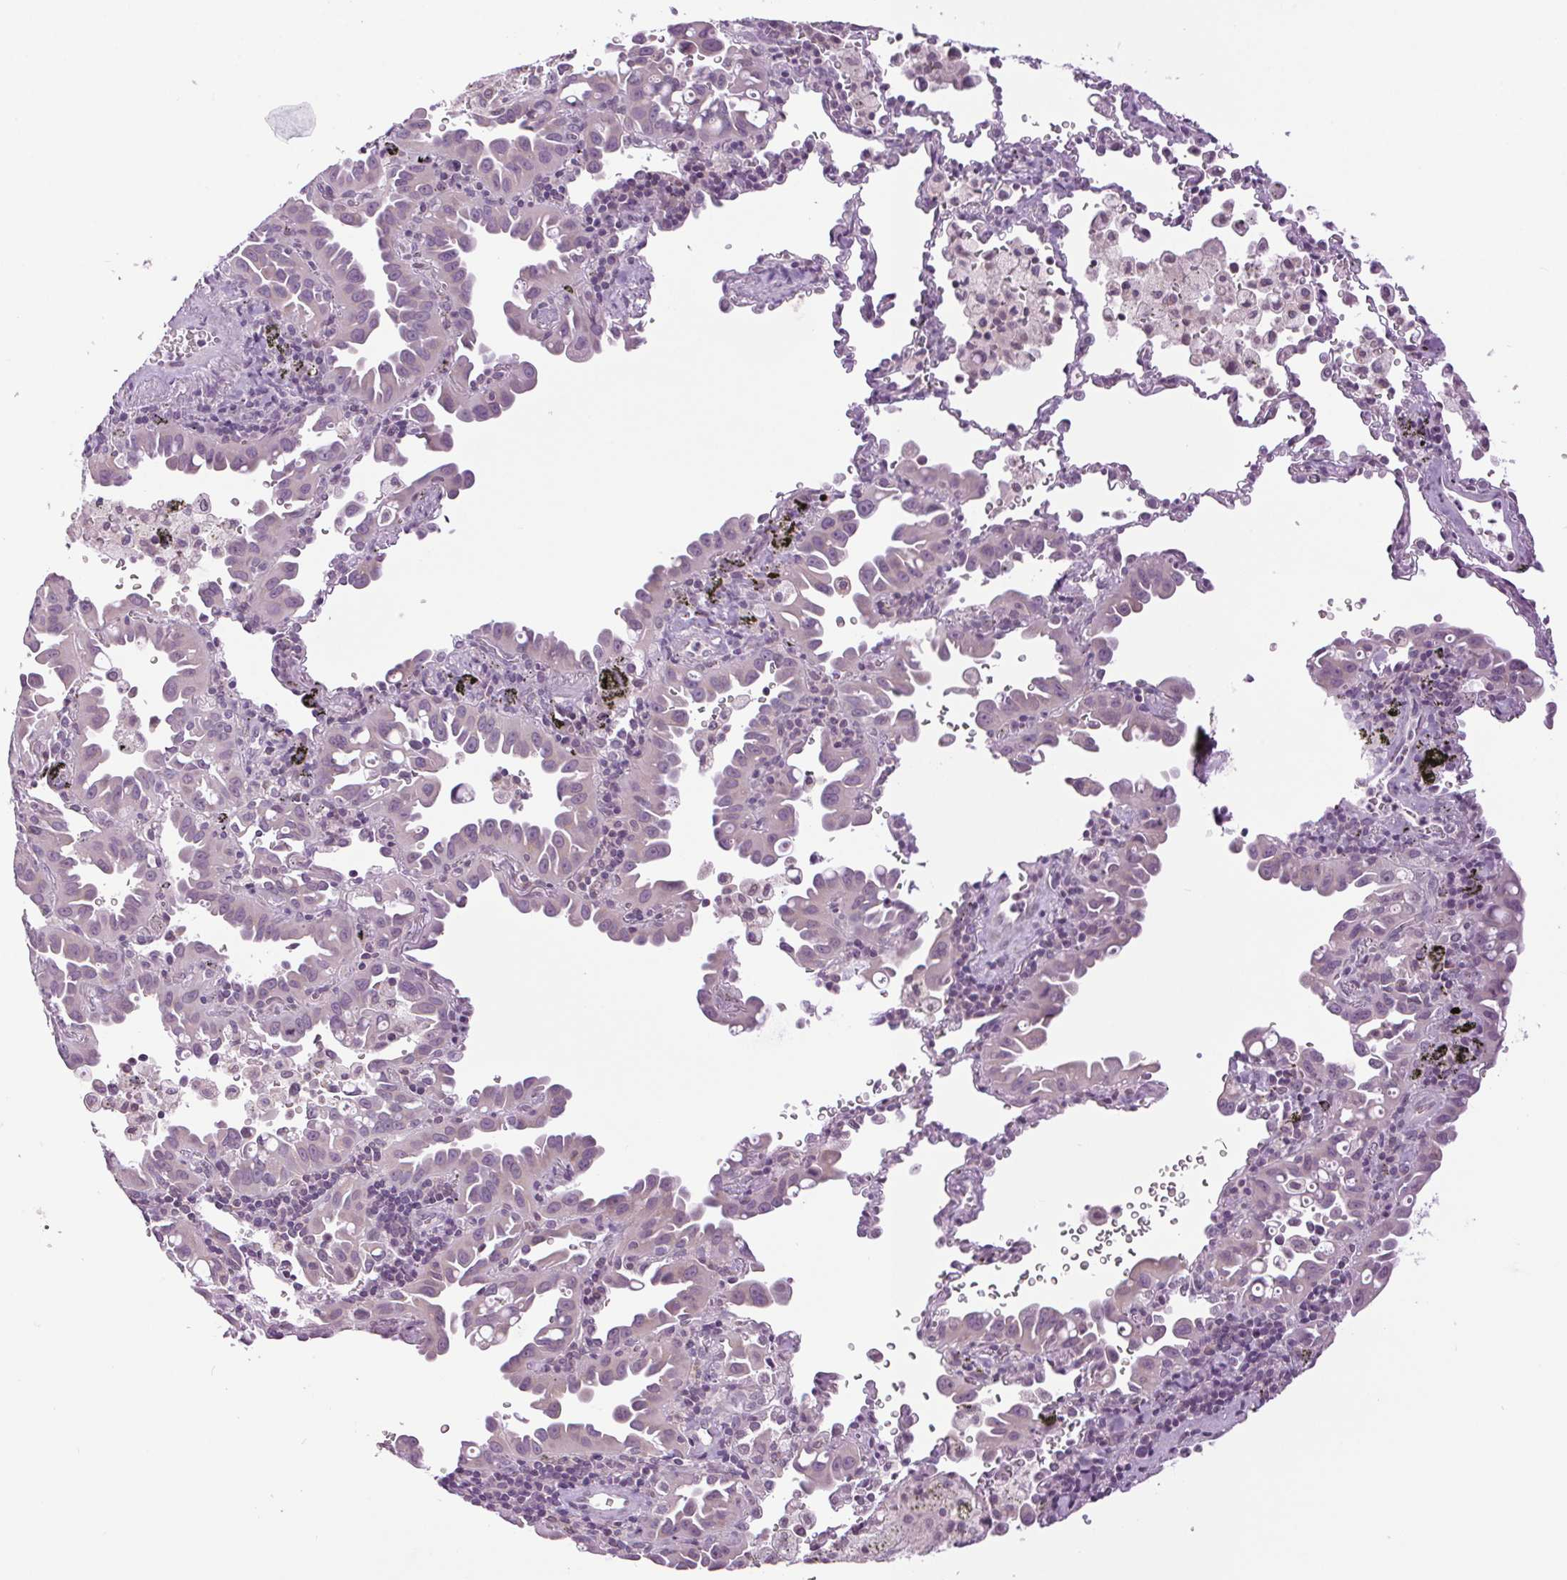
{"staining": {"intensity": "negative", "quantity": "none", "location": "none"}, "tissue": "lung cancer", "cell_type": "Tumor cells", "image_type": "cancer", "snomed": [{"axis": "morphology", "description": "Adenocarcinoma, NOS"}, {"axis": "topography", "description": "Lung"}], "caption": "IHC image of human lung cancer stained for a protein (brown), which reveals no expression in tumor cells. Brightfield microscopy of IHC stained with DAB (3,3'-diaminobenzidine) (brown) and hematoxylin (blue), captured at high magnification.", "gene": "SMIM13", "patient": {"sex": "male", "age": 68}}